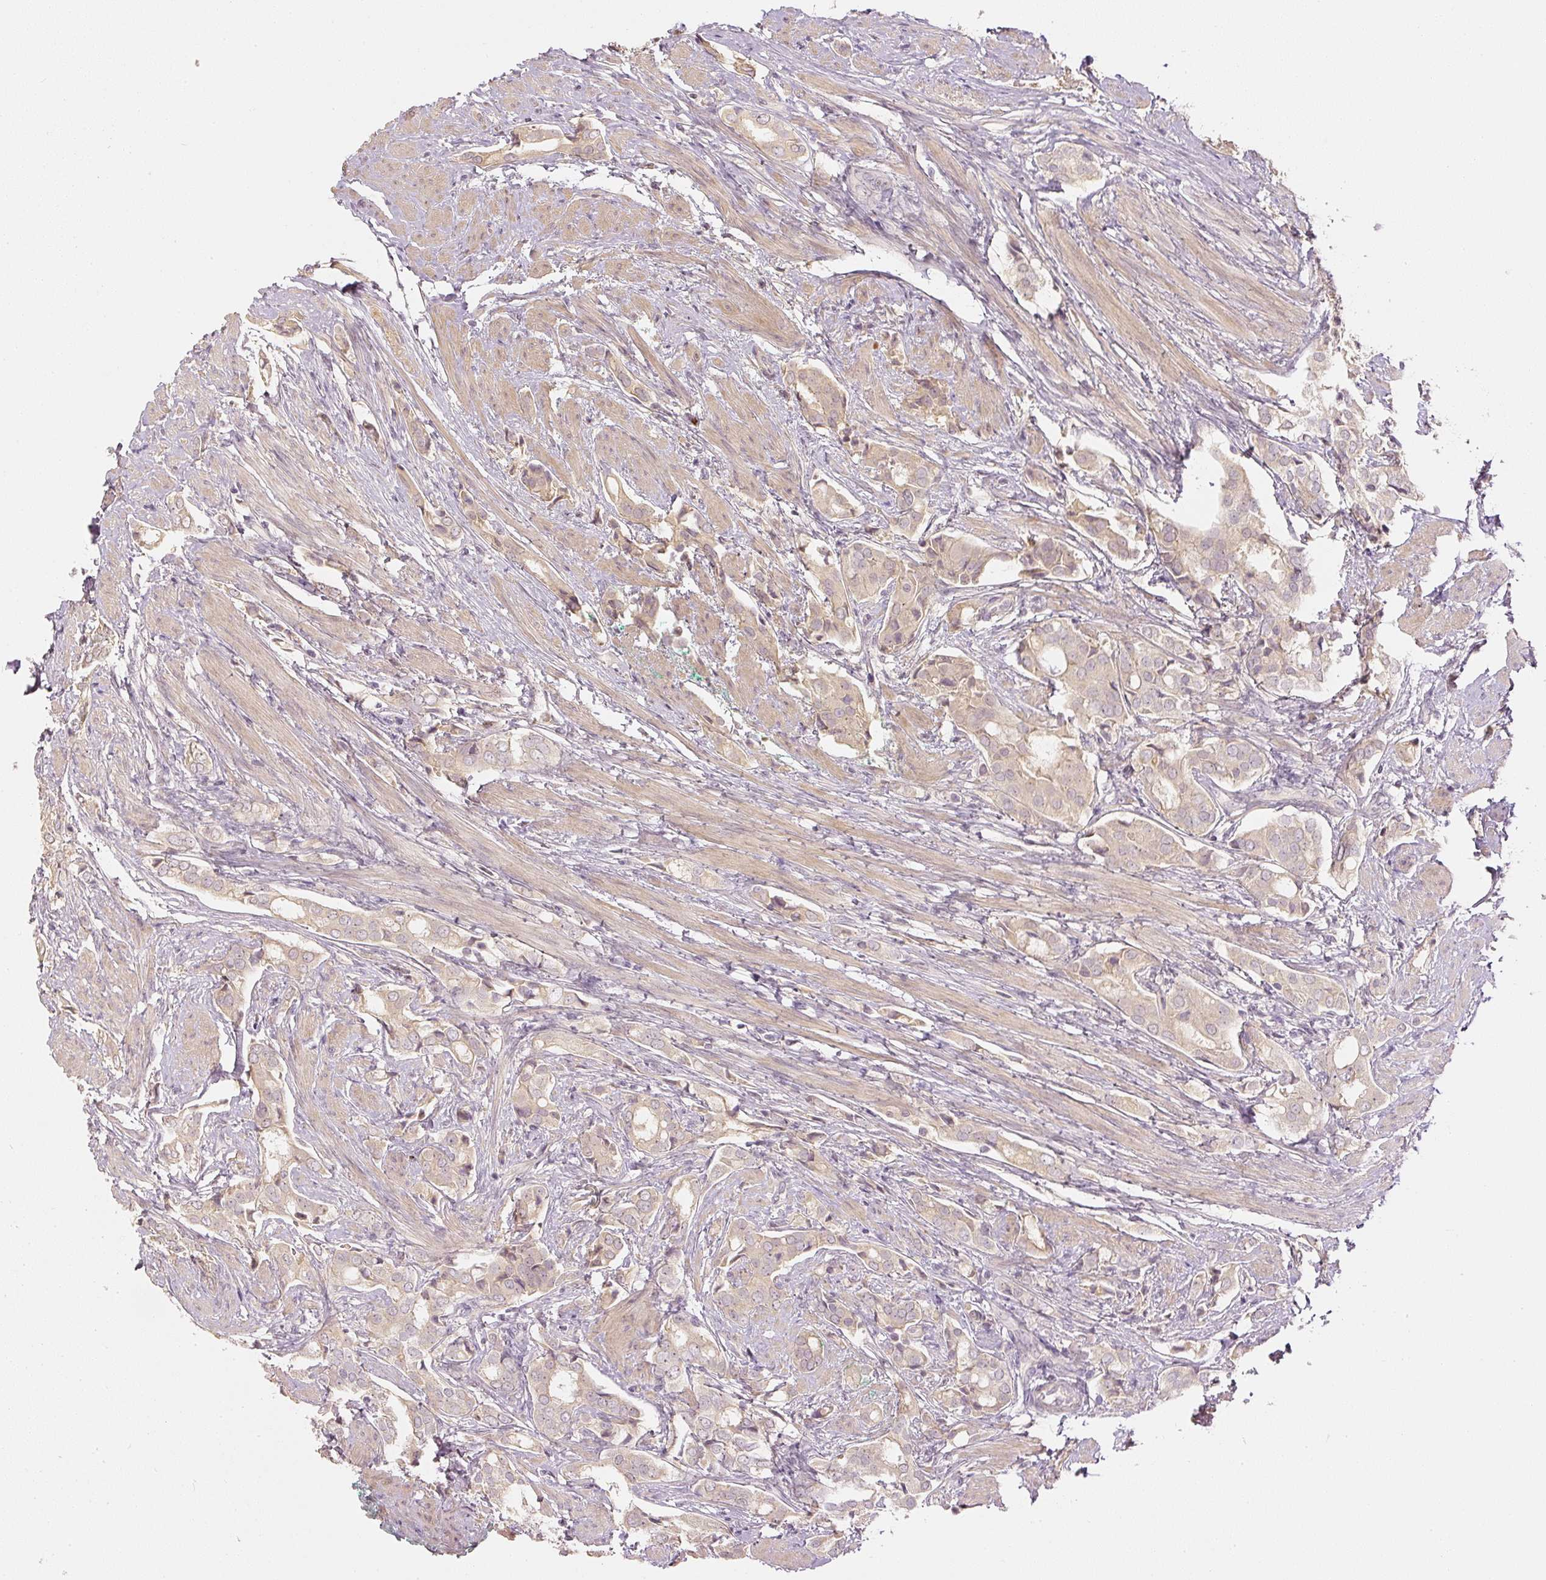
{"staining": {"intensity": "weak", "quantity": ">75%", "location": "cytoplasmic/membranous"}, "tissue": "prostate cancer", "cell_type": "Tumor cells", "image_type": "cancer", "snomed": [{"axis": "morphology", "description": "Adenocarcinoma, High grade"}, {"axis": "topography", "description": "Prostate"}], "caption": "DAB immunohistochemical staining of prostate cancer (high-grade adenocarcinoma) exhibits weak cytoplasmic/membranous protein expression in approximately >75% of tumor cells.", "gene": "GZMA", "patient": {"sex": "male", "age": 71}}